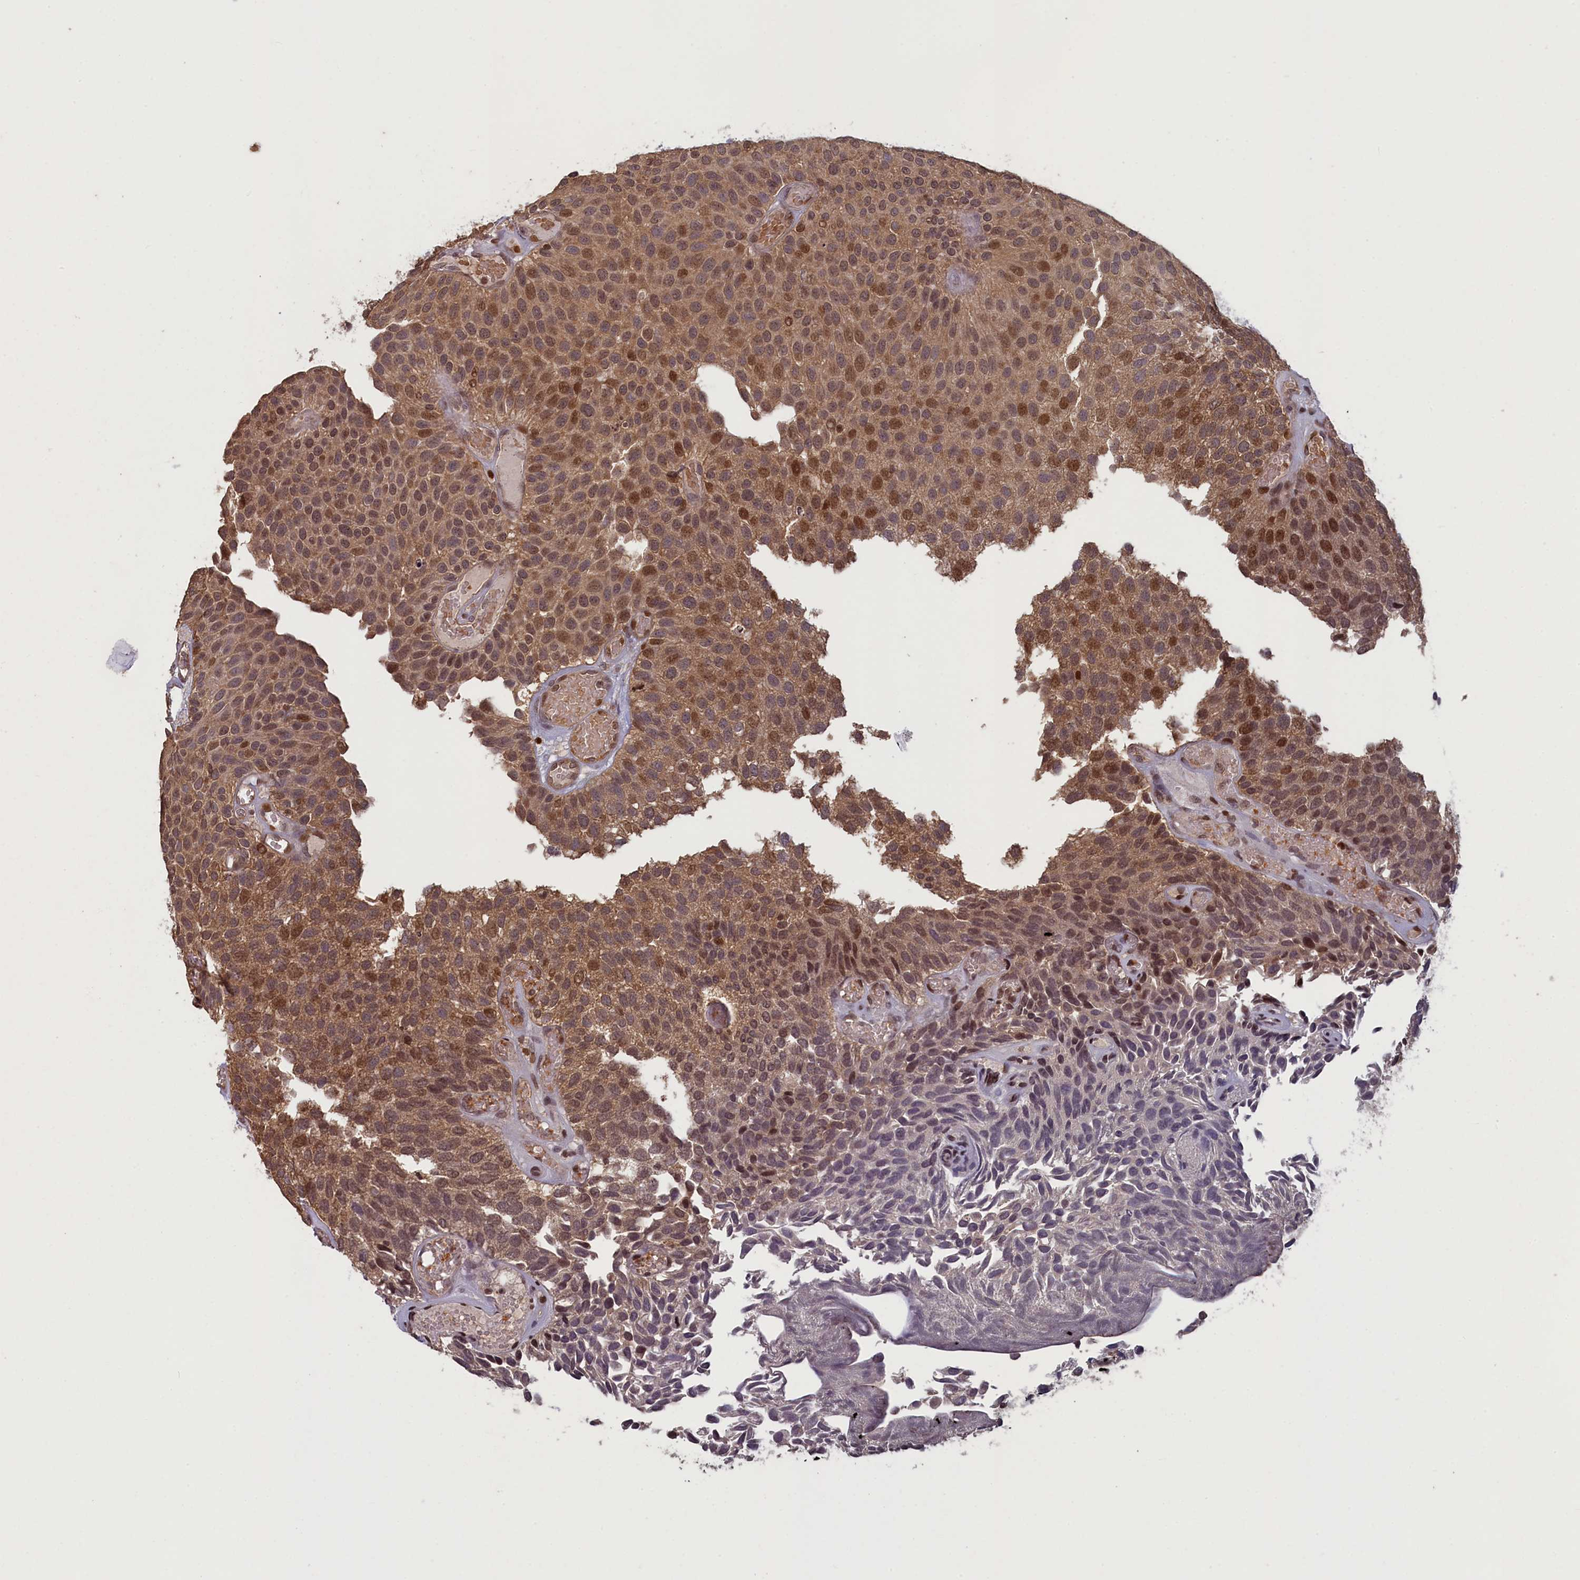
{"staining": {"intensity": "moderate", "quantity": ">75%", "location": "cytoplasmic/membranous,nuclear"}, "tissue": "urothelial cancer", "cell_type": "Tumor cells", "image_type": "cancer", "snomed": [{"axis": "morphology", "description": "Urothelial carcinoma, Low grade"}, {"axis": "topography", "description": "Urinary bladder"}], "caption": "Urothelial carcinoma (low-grade) was stained to show a protein in brown. There is medium levels of moderate cytoplasmic/membranous and nuclear positivity in about >75% of tumor cells.", "gene": "NUBP1", "patient": {"sex": "male", "age": 89}}